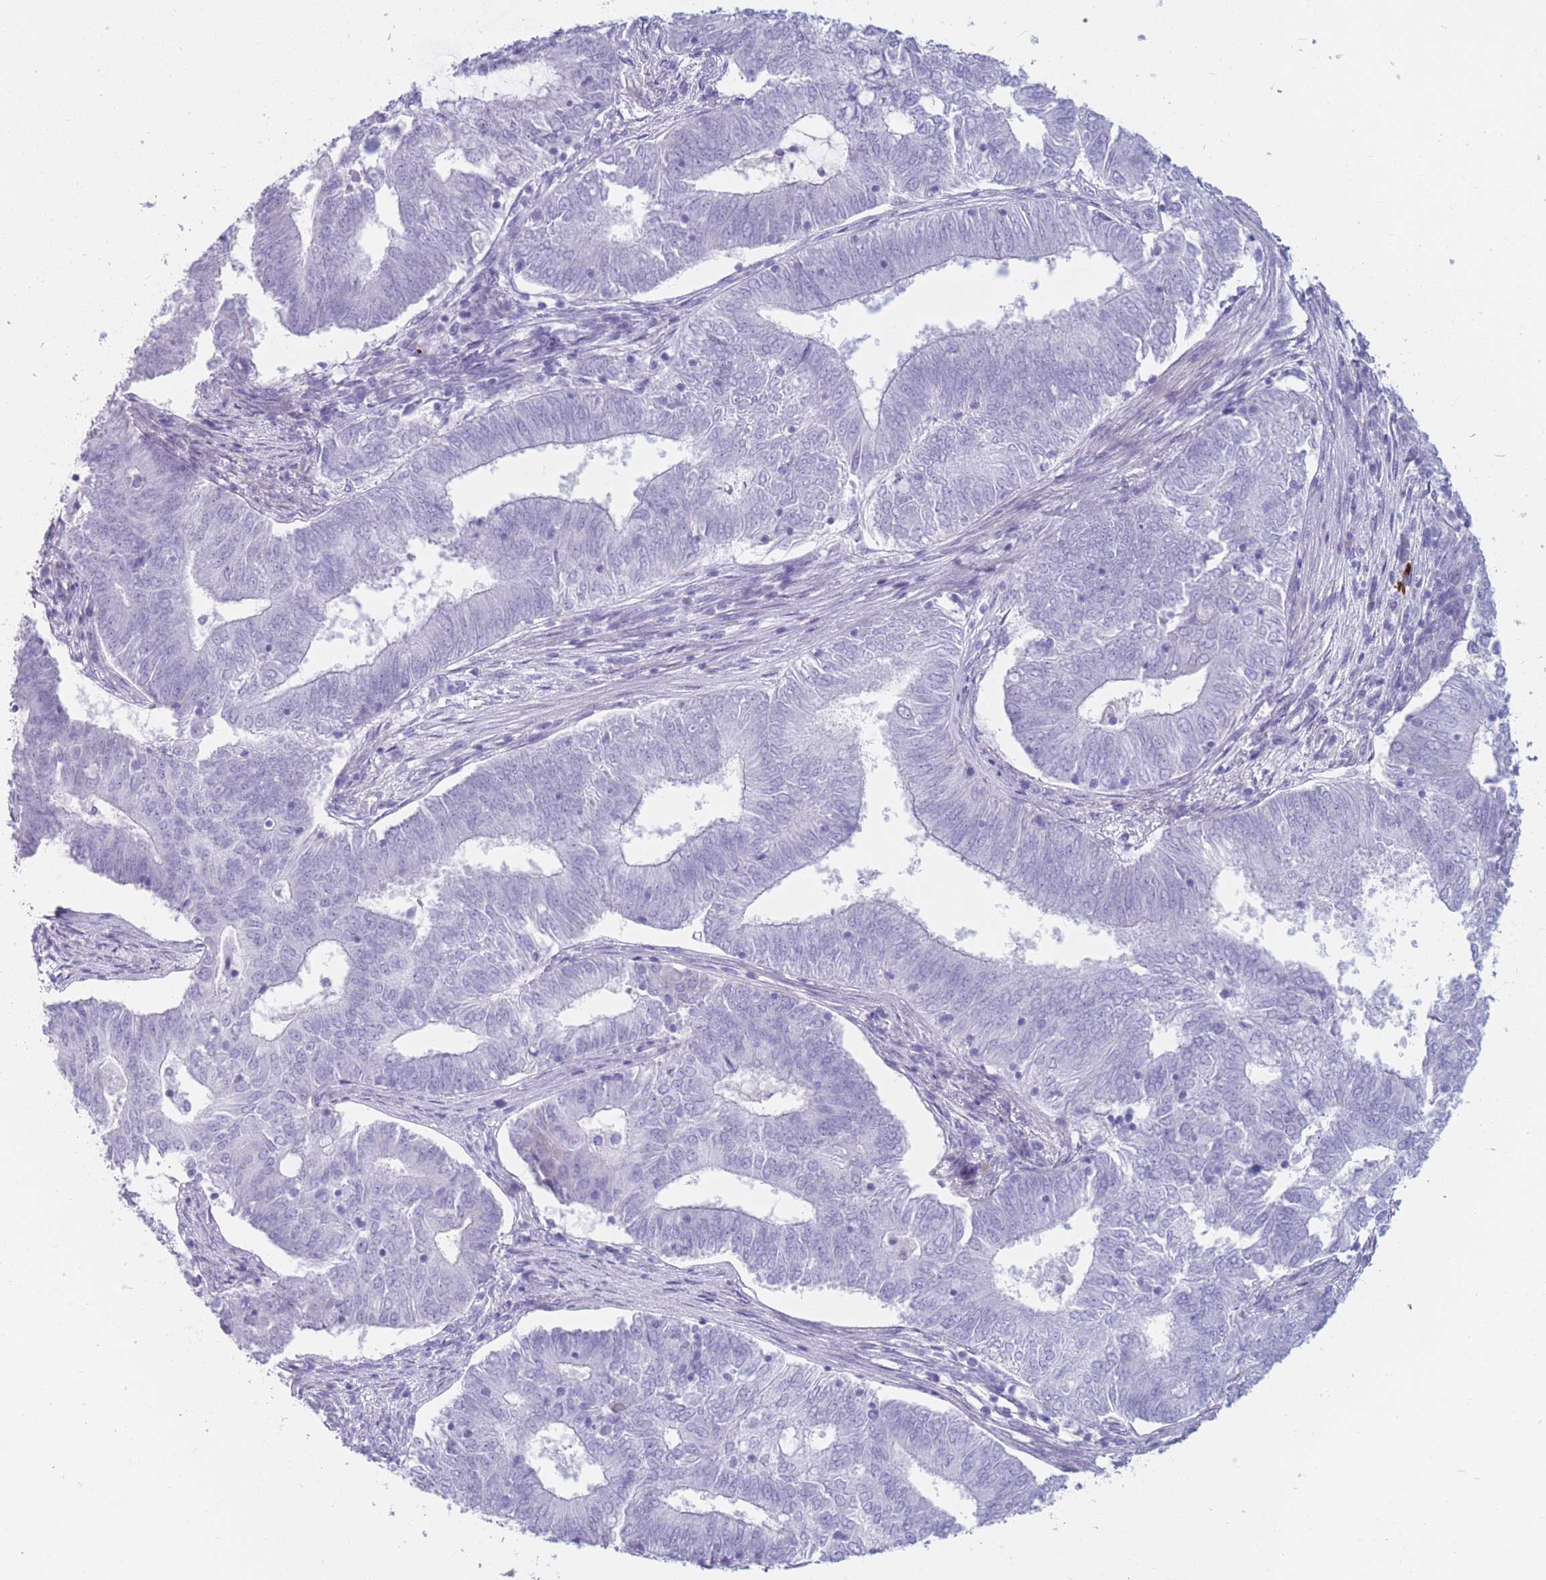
{"staining": {"intensity": "negative", "quantity": "none", "location": "none"}, "tissue": "endometrial cancer", "cell_type": "Tumor cells", "image_type": "cancer", "snomed": [{"axis": "morphology", "description": "Adenocarcinoma, NOS"}, {"axis": "topography", "description": "Endometrium"}], "caption": "Immunohistochemistry of endometrial adenocarcinoma demonstrates no positivity in tumor cells.", "gene": "TNFSF11", "patient": {"sex": "female", "age": 62}}